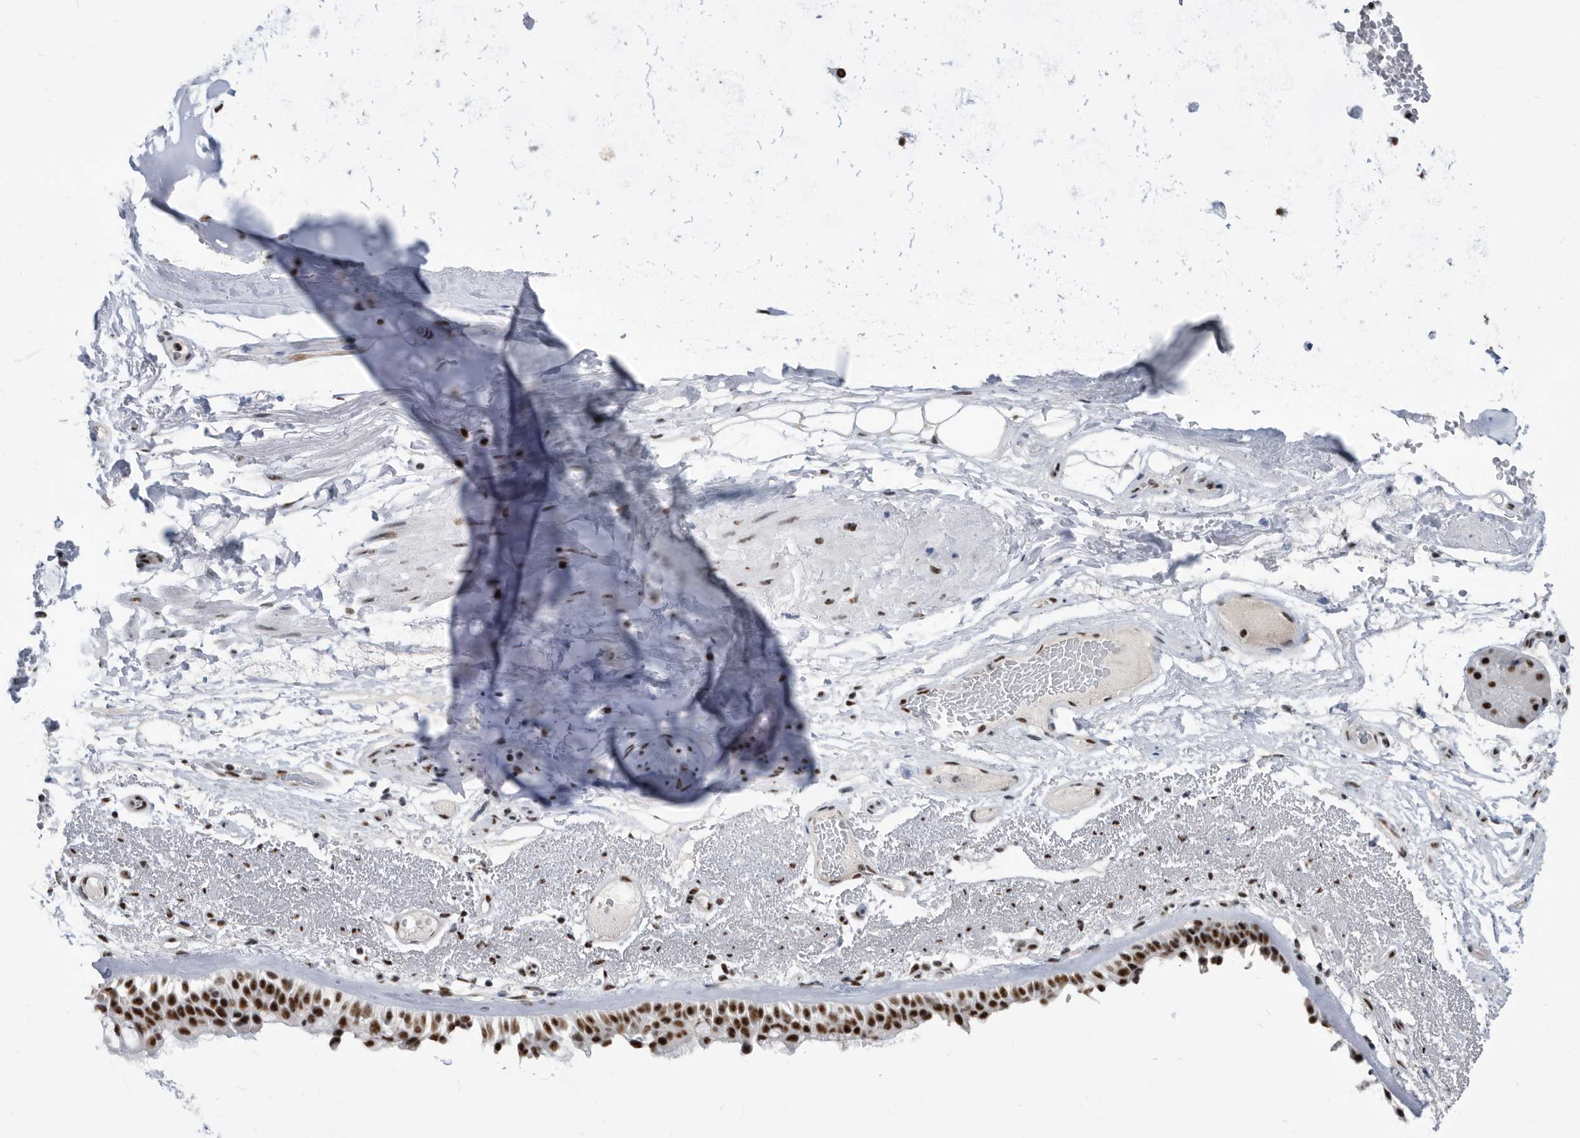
{"staining": {"intensity": "strong", "quantity": ">75%", "location": "nuclear"}, "tissue": "bronchus", "cell_type": "Respiratory epithelial cells", "image_type": "normal", "snomed": [{"axis": "morphology", "description": "Normal tissue, NOS"}, {"axis": "morphology", "description": "Squamous cell carcinoma, NOS"}, {"axis": "topography", "description": "Lymph node"}, {"axis": "topography", "description": "Bronchus"}, {"axis": "topography", "description": "Lung"}], "caption": "Protein positivity by immunohistochemistry (IHC) displays strong nuclear staining in about >75% of respiratory epithelial cells in unremarkable bronchus.", "gene": "SF3A1", "patient": {"sex": "male", "age": 66}}